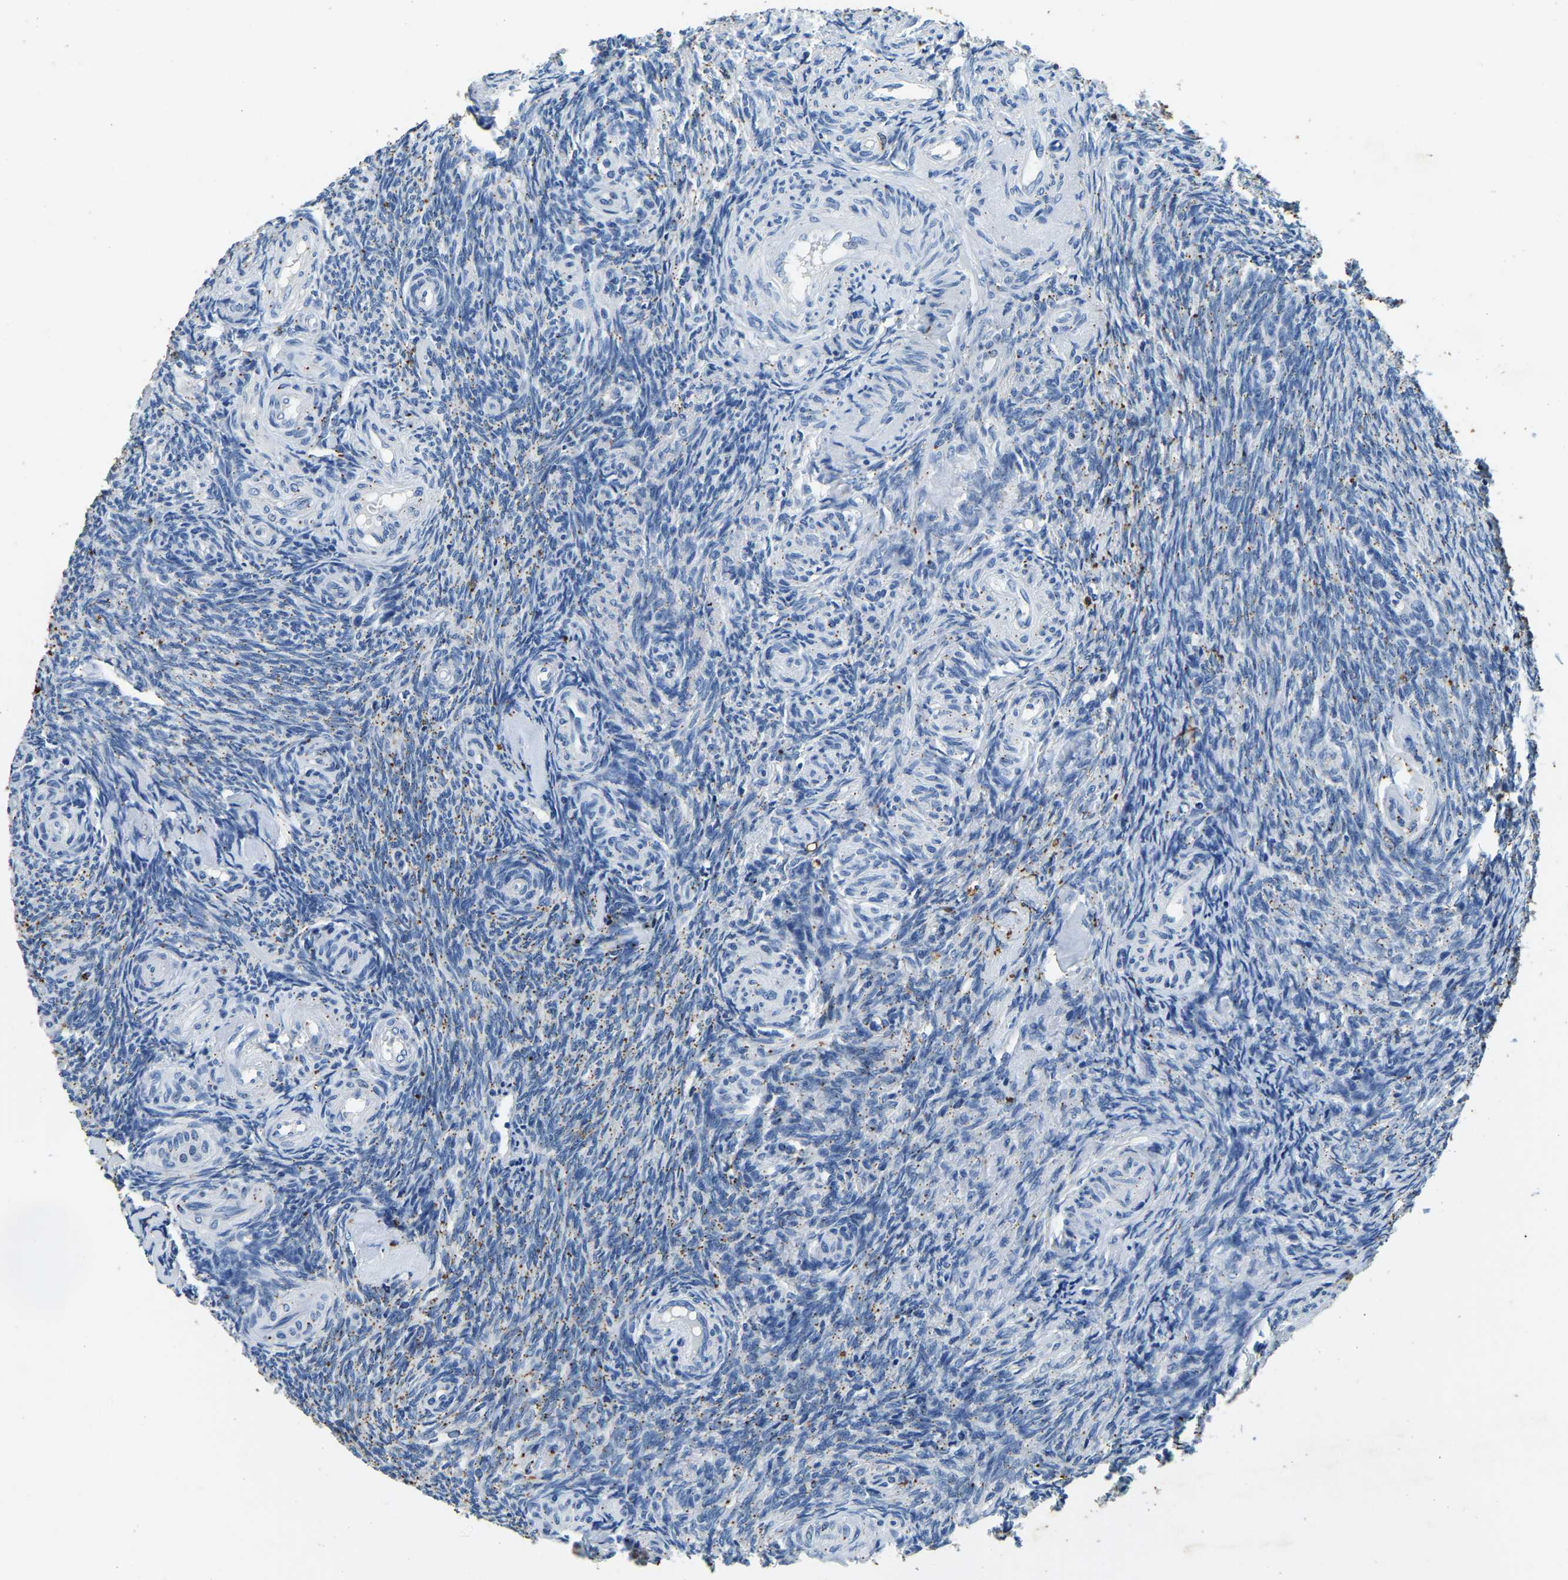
{"staining": {"intensity": "negative", "quantity": "none", "location": "none"}, "tissue": "ovary", "cell_type": "Ovarian stroma cells", "image_type": "normal", "snomed": [{"axis": "morphology", "description": "Normal tissue, NOS"}, {"axis": "topography", "description": "Ovary"}], "caption": "High power microscopy photomicrograph of an IHC photomicrograph of benign ovary, revealing no significant staining in ovarian stroma cells.", "gene": "UBN2", "patient": {"sex": "female", "age": 41}}